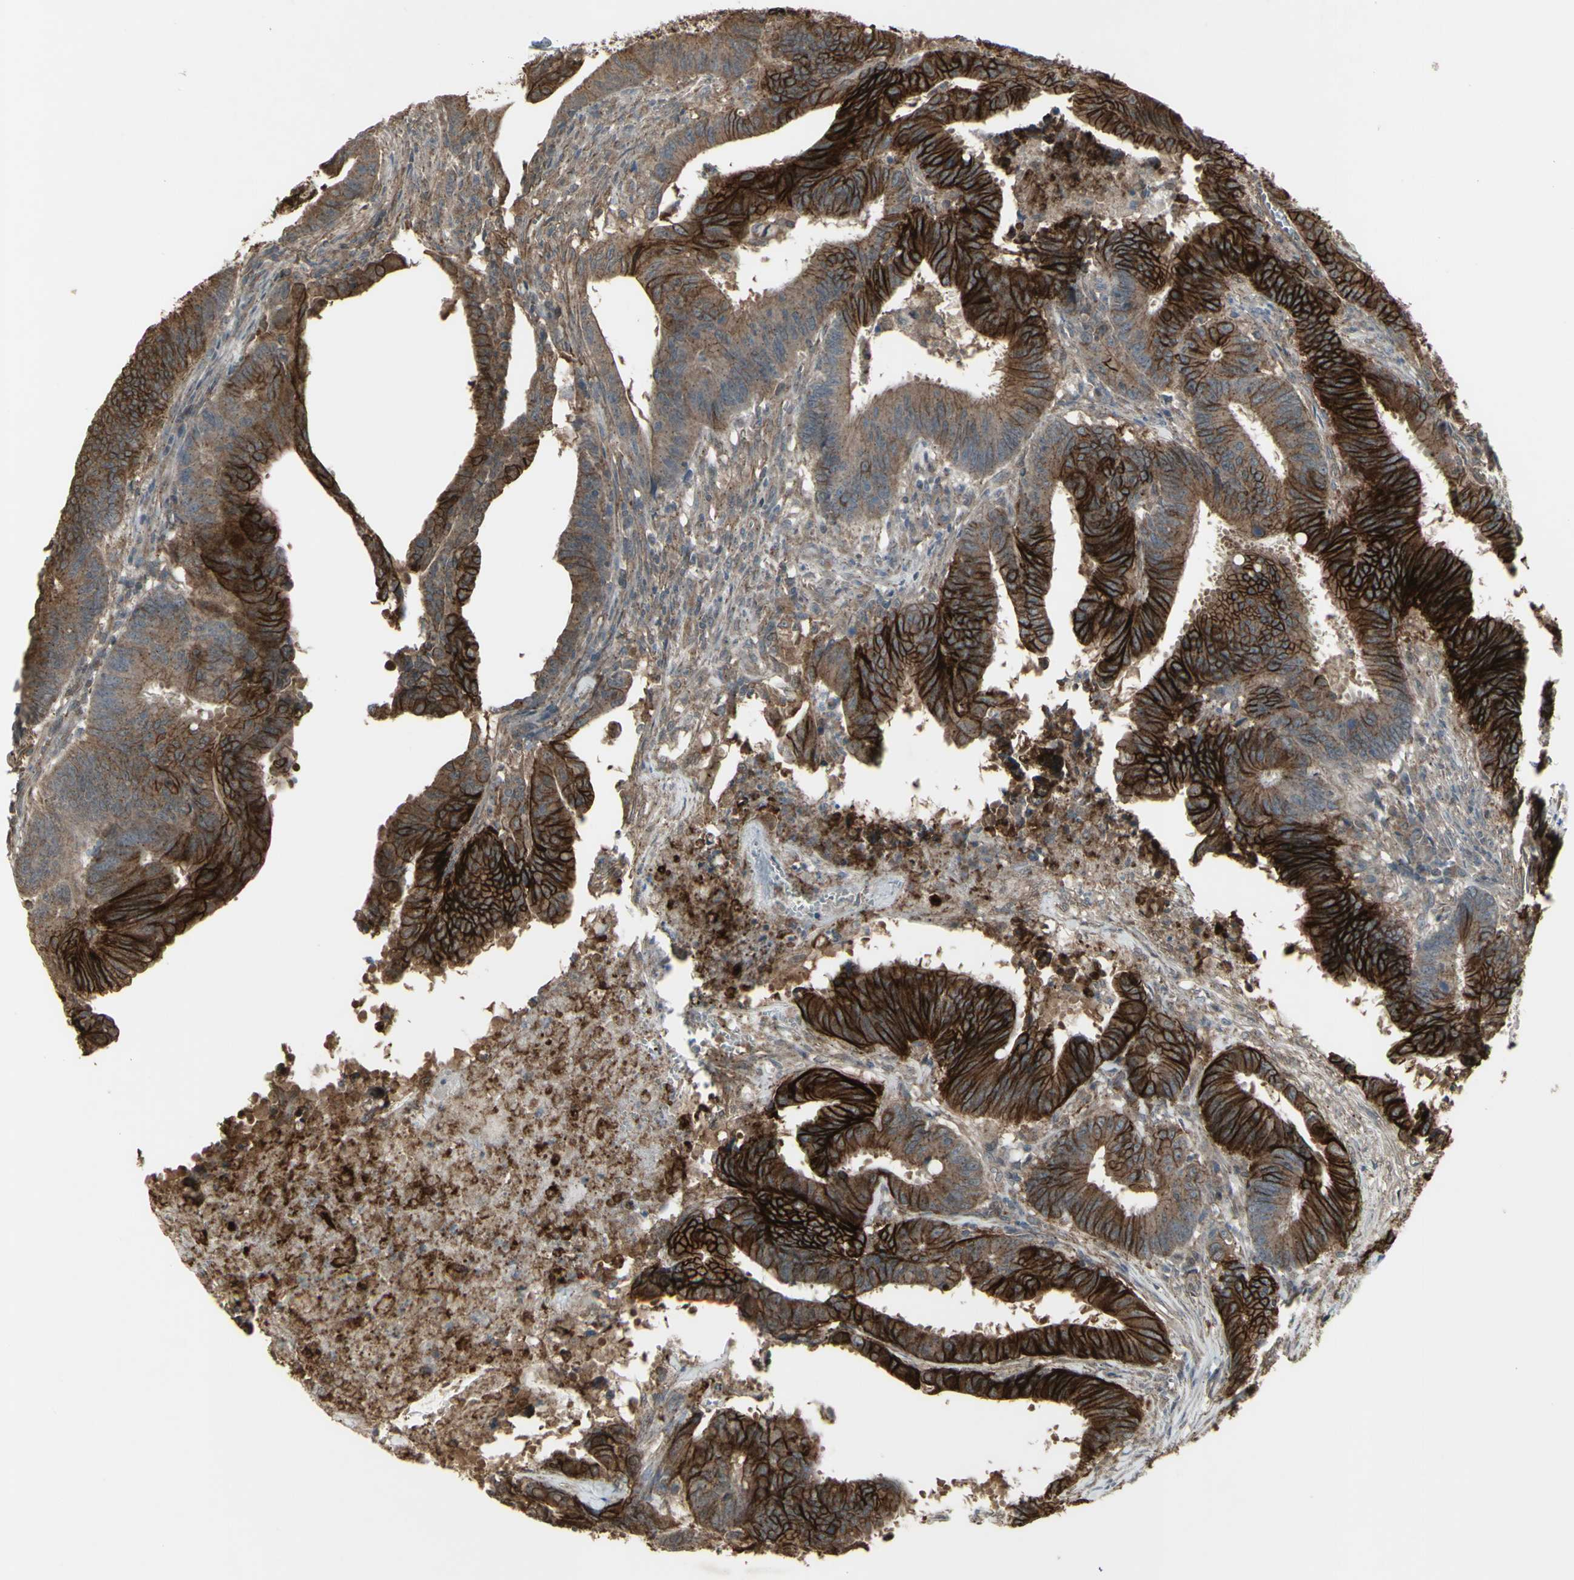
{"staining": {"intensity": "strong", "quantity": ">75%", "location": "cytoplasmic/membranous"}, "tissue": "colorectal cancer", "cell_type": "Tumor cells", "image_type": "cancer", "snomed": [{"axis": "morphology", "description": "Adenocarcinoma, NOS"}, {"axis": "topography", "description": "Colon"}], "caption": "Colorectal cancer (adenocarcinoma) stained with a protein marker shows strong staining in tumor cells.", "gene": "FXYD3", "patient": {"sex": "male", "age": 45}}